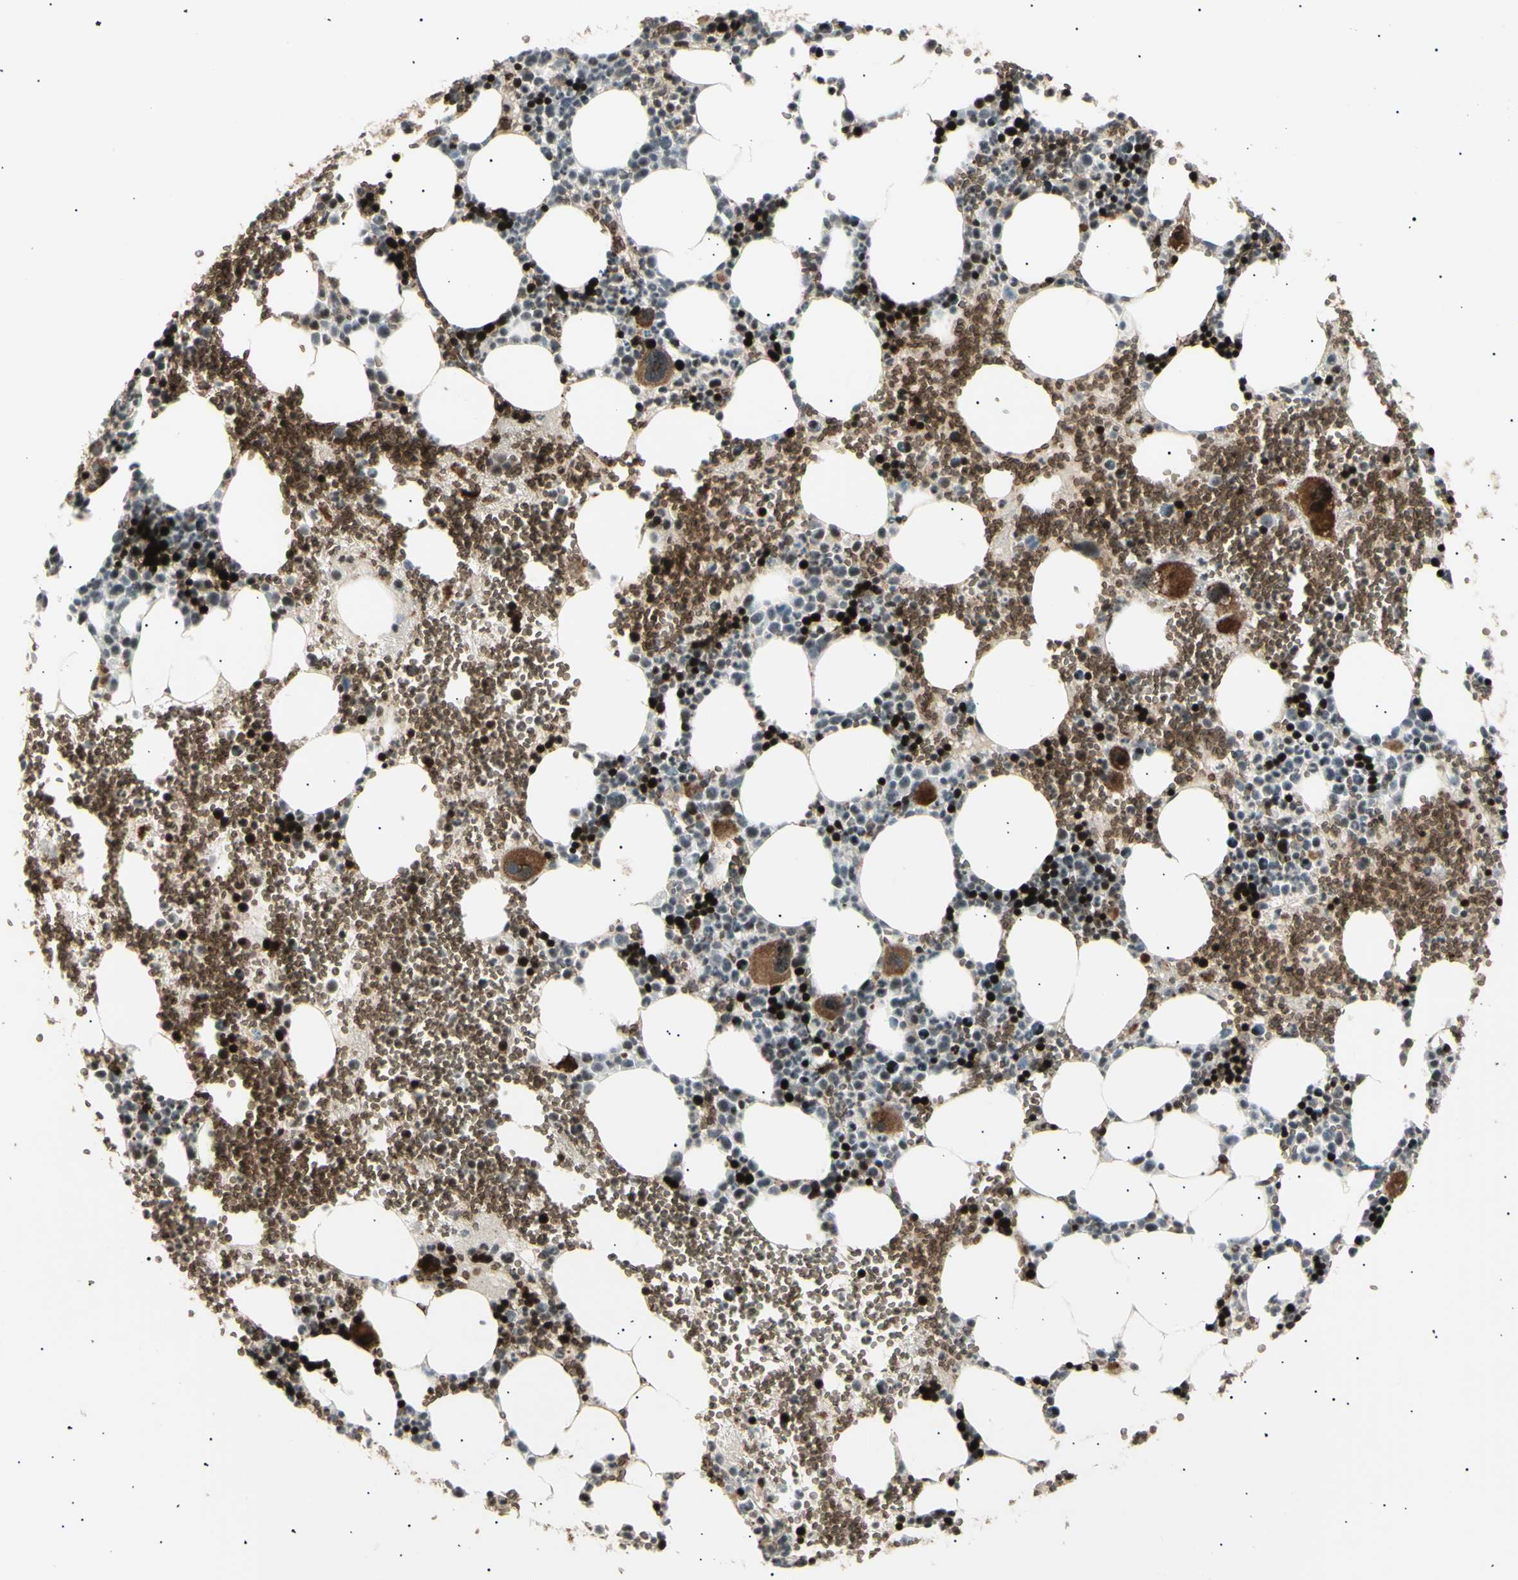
{"staining": {"intensity": "moderate", "quantity": "25%-75%", "location": "cytoplasmic/membranous"}, "tissue": "bone marrow", "cell_type": "Hematopoietic cells", "image_type": "normal", "snomed": [{"axis": "morphology", "description": "Normal tissue, NOS"}, {"axis": "morphology", "description": "Inflammation, NOS"}, {"axis": "topography", "description": "Bone marrow"}], "caption": "IHC image of unremarkable bone marrow: human bone marrow stained using immunohistochemistry (IHC) displays medium levels of moderate protein expression localized specifically in the cytoplasmic/membranous of hematopoietic cells, appearing as a cytoplasmic/membranous brown color.", "gene": "NUAK2", "patient": {"sex": "female", "age": 76}}